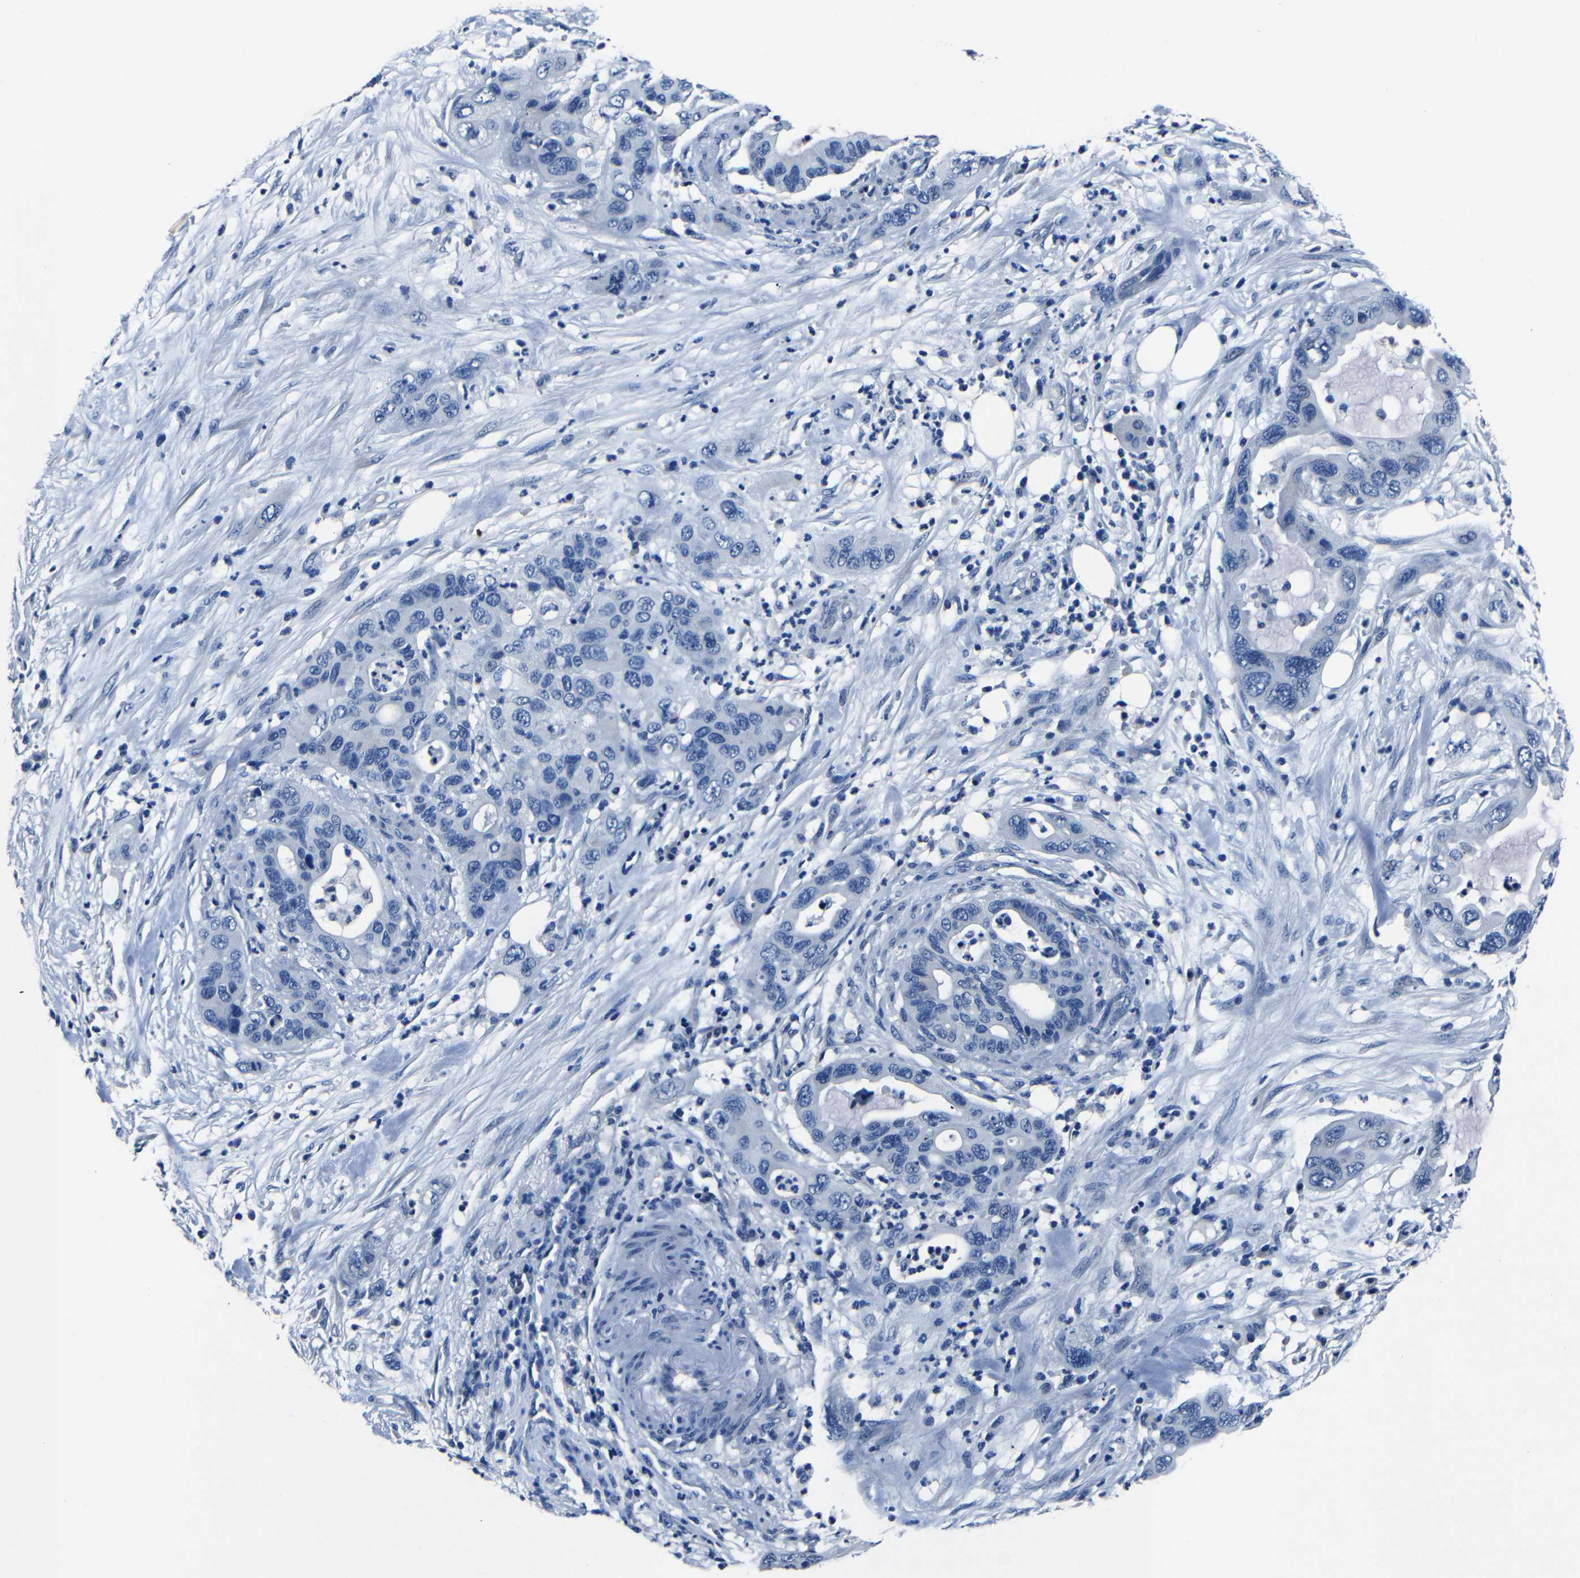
{"staining": {"intensity": "negative", "quantity": "none", "location": "none"}, "tissue": "pancreatic cancer", "cell_type": "Tumor cells", "image_type": "cancer", "snomed": [{"axis": "morphology", "description": "Adenocarcinoma, NOS"}, {"axis": "topography", "description": "Pancreas"}], "caption": "Tumor cells are negative for protein expression in human pancreatic adenocarcinoma.", "gene": "NCMAP", "patient": {"sex": "female", "age": 71}}